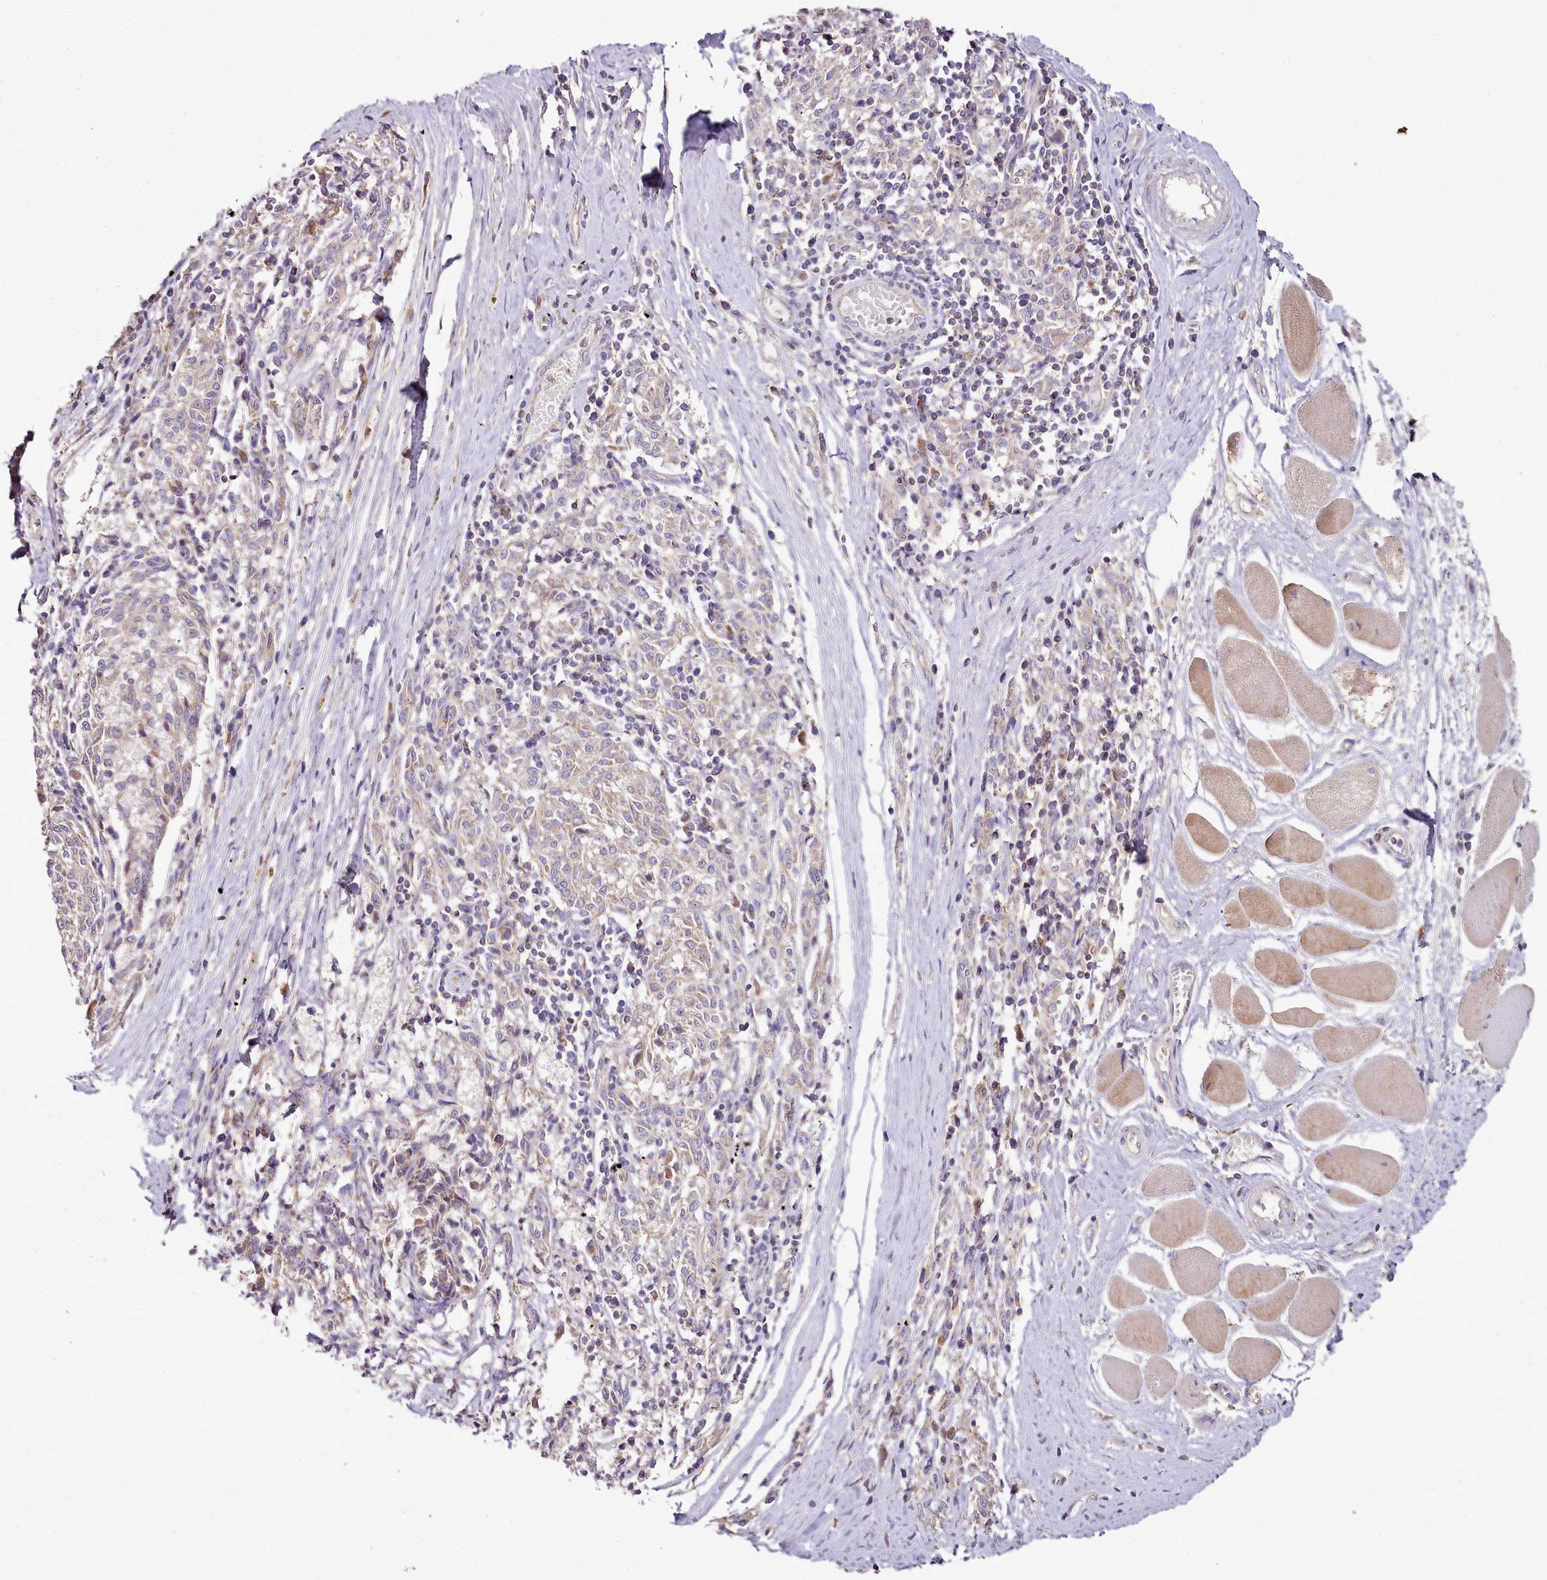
{"staining": {"intensity": "weak", "quantity": ">75%", "location": "cytoplasmic/membranous"}, "tissue": "melanoma", "cell_type": "Tumor cells", "image_type": "cancer", "snomed": [{"axis": "morphology", "description": "Malignant melanoma, NOS"}, {"axis": "topography", "description": "Skin"}], "caption": "Protein expression analysis of malignant melanoma exhibits weak cytoplasmic/membranous positivity in about >75% of tumor cells.", "gene": "ACSS1", "patient": {"sex": "female", "age": 72}}